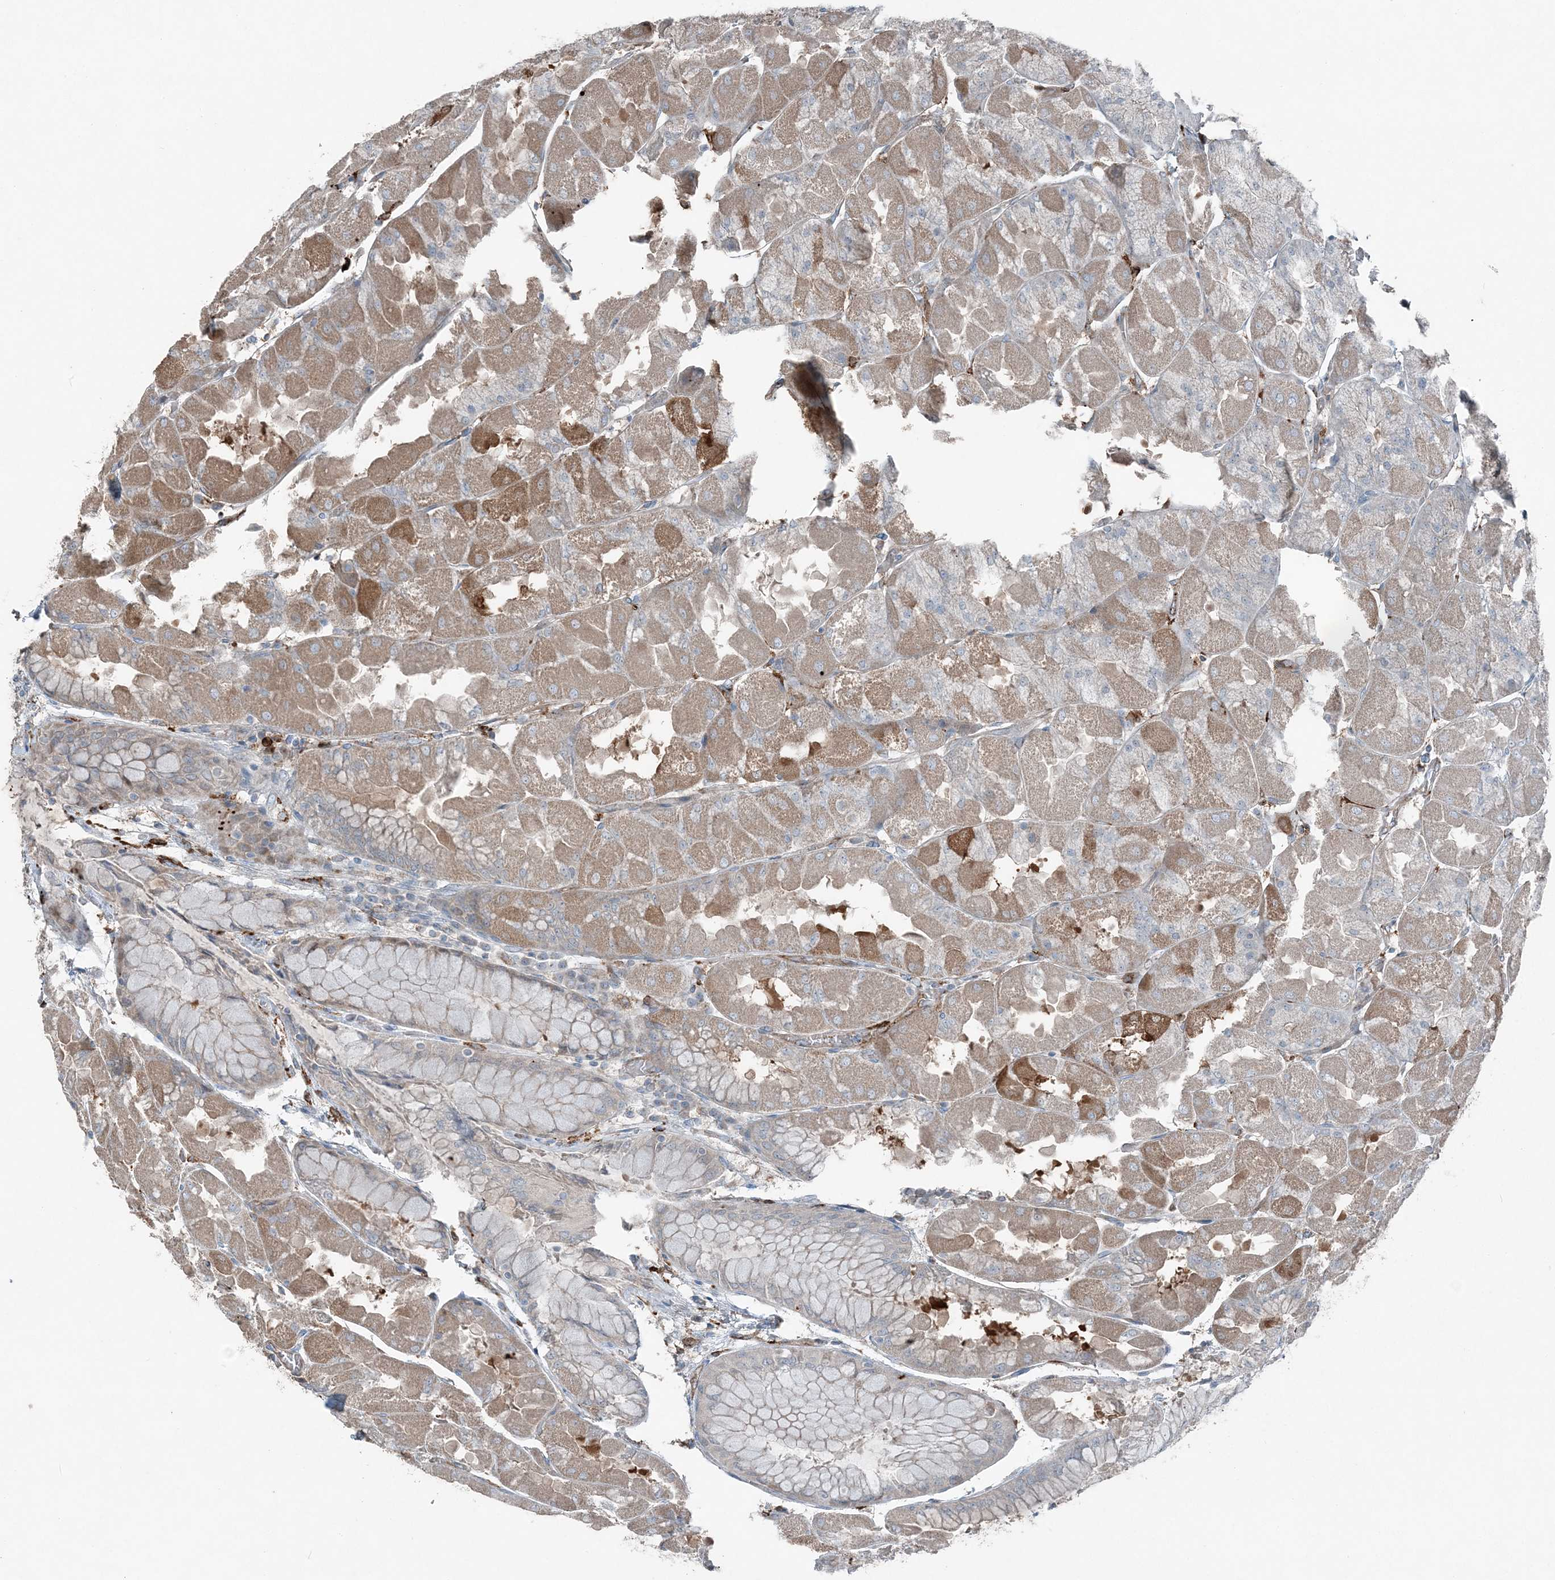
{"staining": {"intensity": "strong", "quantity": "25%-75%", "location": "cytoplasmic/membranous"}, "tissue": "stomach", "cell_type": "Glandular cells", "image_type": "normal", "snomed": [{"axis": "morphology", "description": "Normal tissue, NOS"}, {"axis": "topography", "description": "Stomach"}], "caption": "This is a micrograph of immunohistochemistry (IHC) staining of unremarkable stomach, which shows strong positivity in the cytoplasmic/membranous of glandular cells.", "gene": "KY", "patient": {"sex": "female", "age": 61}}